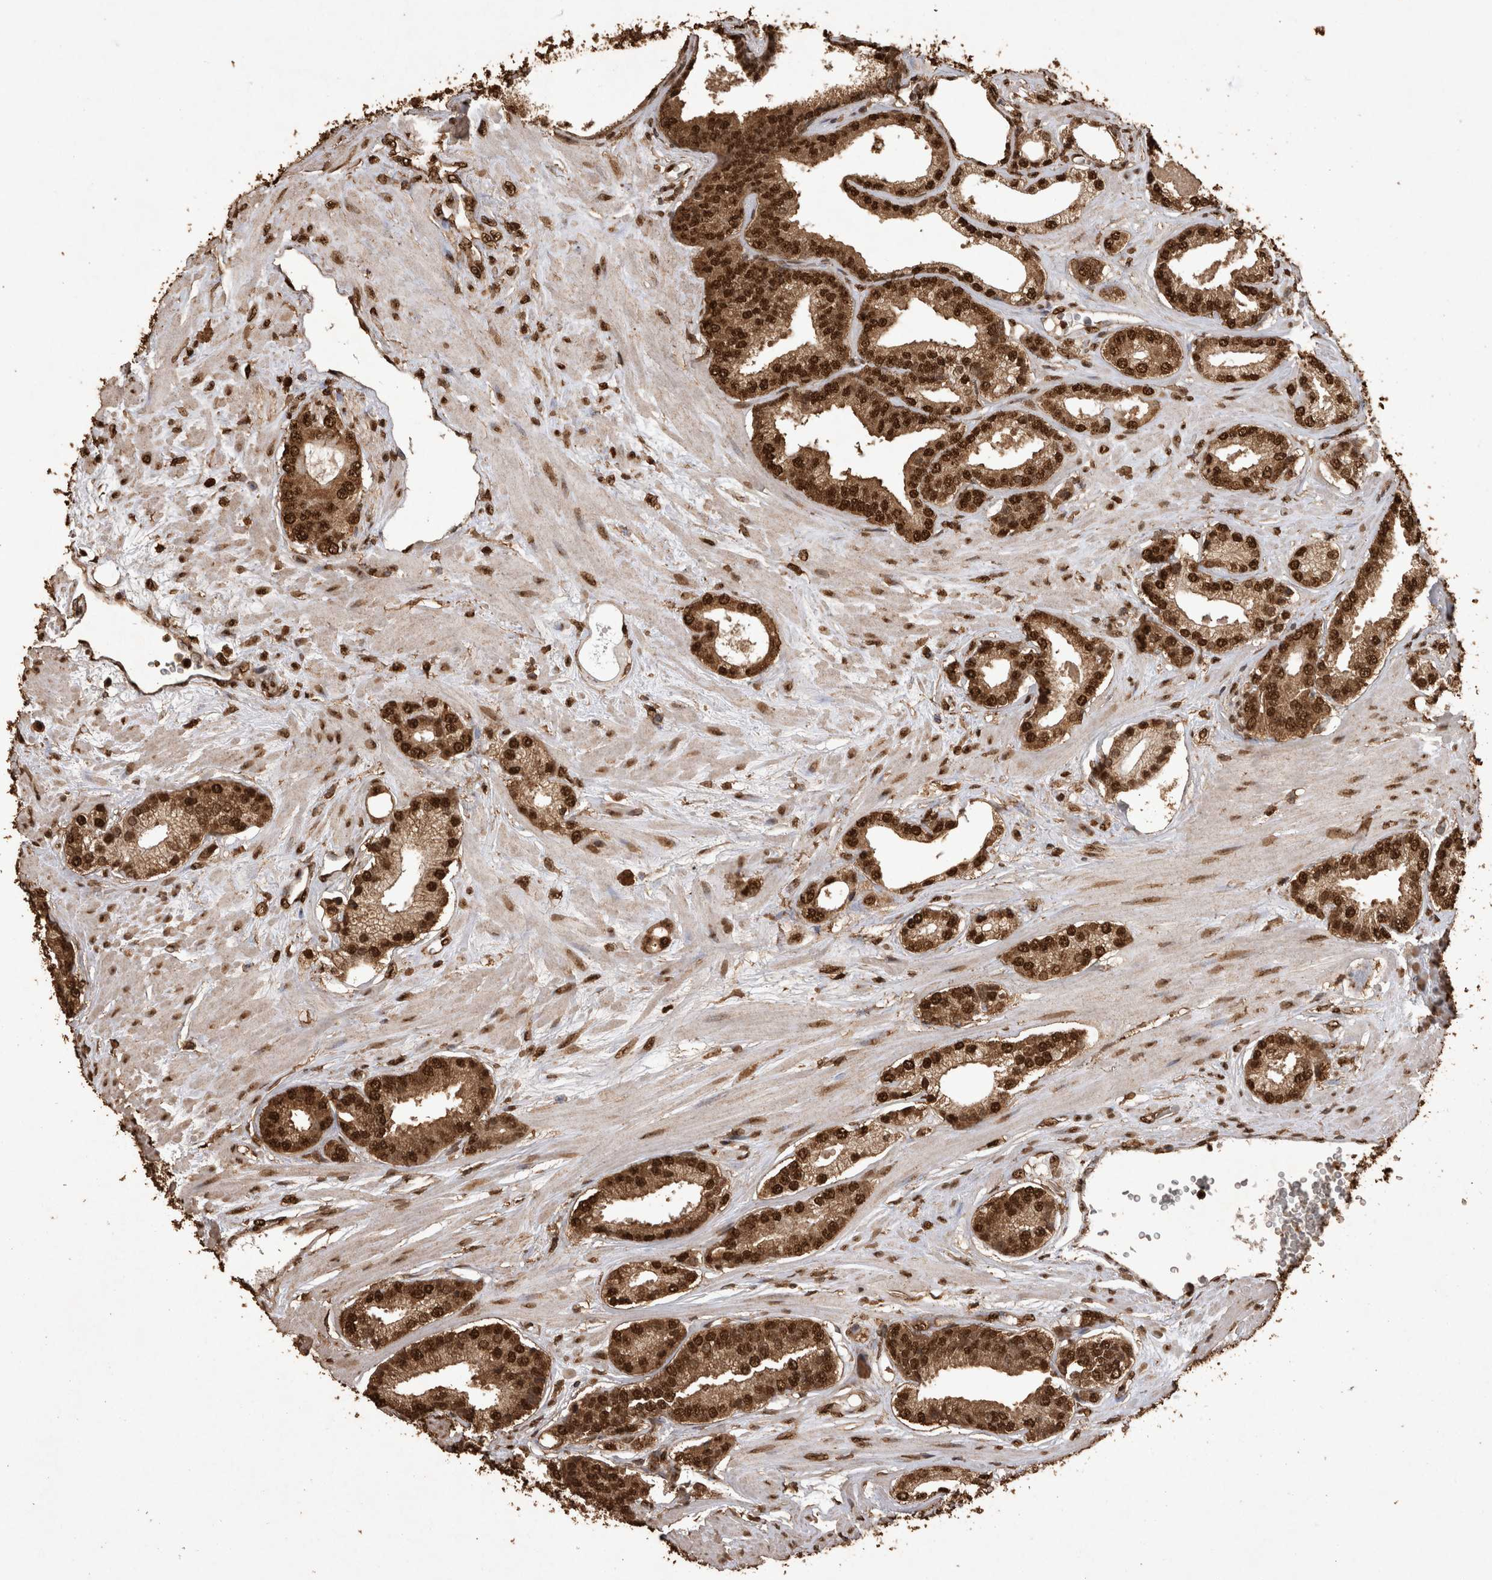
{"staining": {"intensity": "strong", "quantity": ">75%", "location": "cytoplasmic/membranous,nuclear"}, "tissue": "prostate cancer", "cell_type": "Tumor cells", "image_type": "cancer", "snomed": [{"axis": "morphology", "description": "Adenocarcinoma, Low grade"}, {"axis": "topography", "description": "Prostate"}], "caption": "Tumor cells demonstrate high levels of strong cytoplasmic/membranous and nuclear expression in approximately >75% of cells in human prostate cancer.", "gene": "OAS2", "patient": {"sex": "male", "age": 70}}